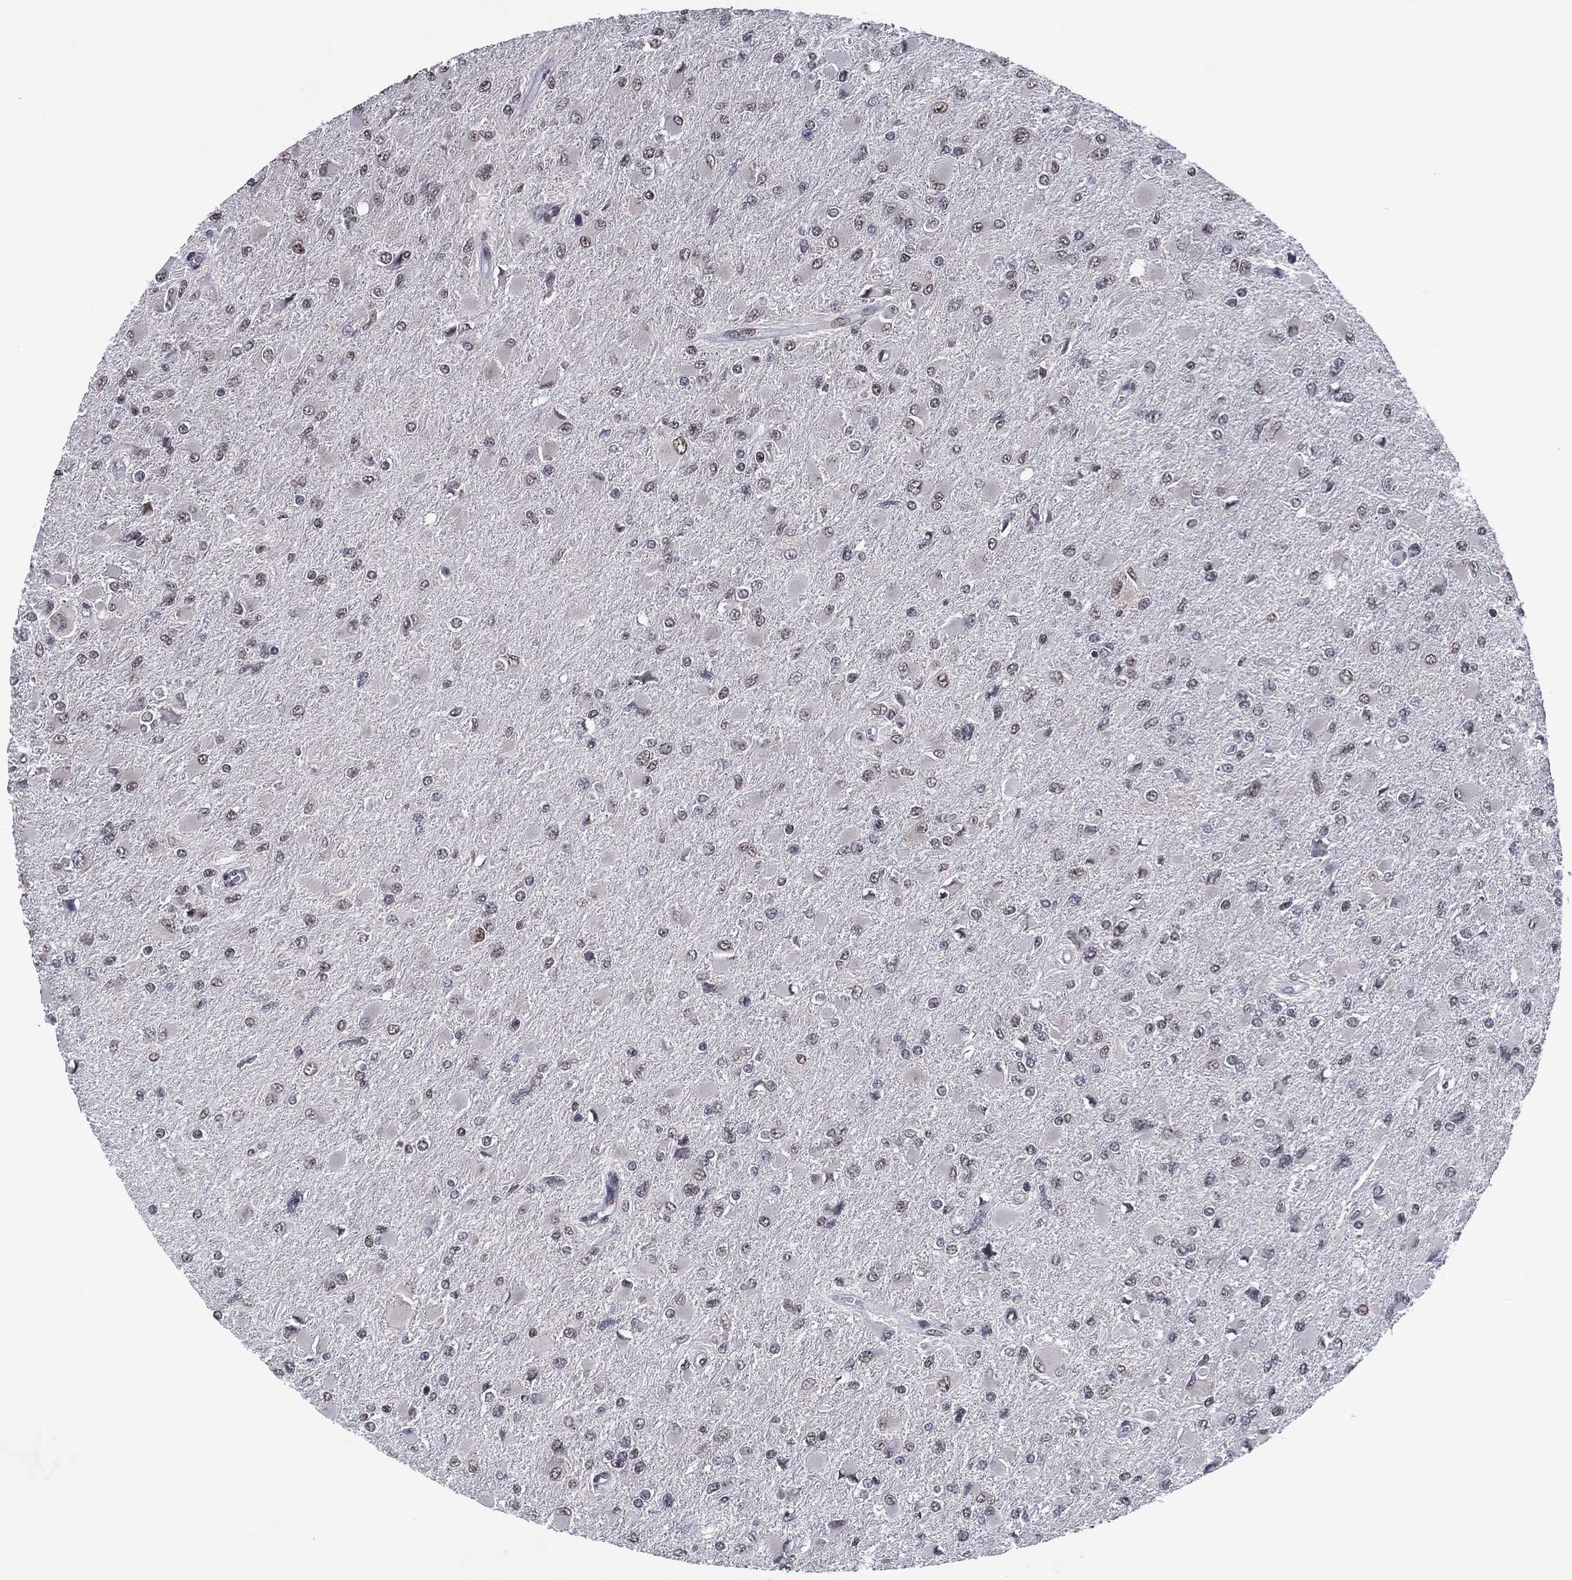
{"staining": {"intensity": "moderate", "quantity": "<25%", "location": "nuclear"}, "tissue": "glioma", "cell_type": "Tumor cells", "image_type": "cancer", "snomed": [{"axis": "morphology", "description": "Glioma, malignant, High grade"}, {"axis": "topography", "description": "Cerebral cortex"}], "caption": "Tumor cells demonstrate low levels of moderate nuclear staining in about <25% of cells in human malignant glioma (high-grade). (DAB (3,3'-diaminobenzidine) = brown stain, brightfield microscopy at high magnification).", "gene": "ZBTB42", "patient": {"sex": "female", "age": 36}}